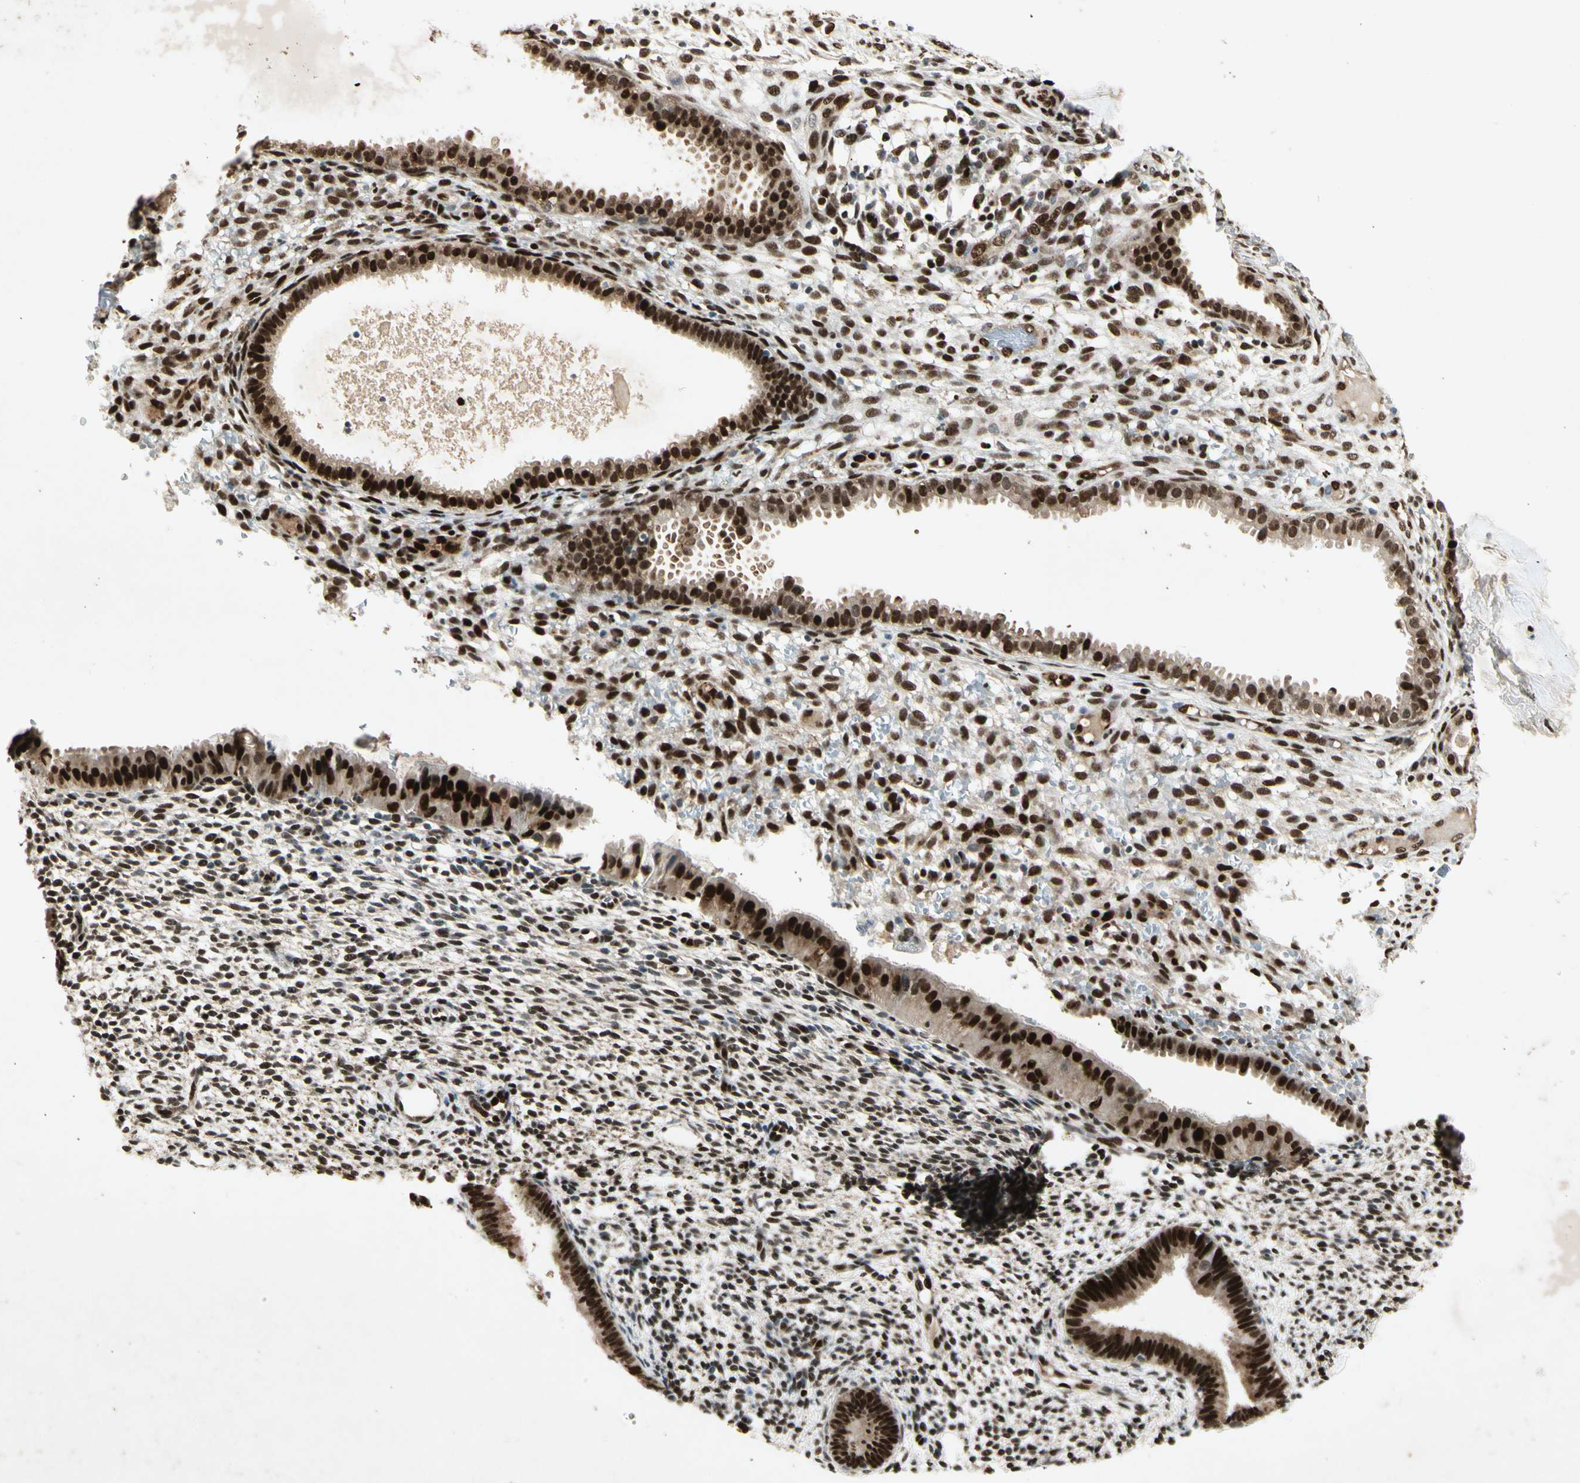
{"staining": {"intensity": "strong", "quantity": ">75%", "location": "nuclear"}, "tissue": "endometrium", "cell_type": "Cells in endometrial stroma", "image_type": "normal", "snomed": [{"axis": "morphology", "description": "Normal tissue, NOS"}, {"axis": "topography", "description": "Endometrium"}], "caption": "The histopathology image shows staining of unremarkable endometrium, revealing strong nuclear protein expression (brown color) within cells in endometrial stroma. (DAB (3,3'-diaminobenzidine) = brown stain, brightfield microscopy at high magnification).", "gene": "RNF43", "patient": {"sex": "female", "age": 61}}